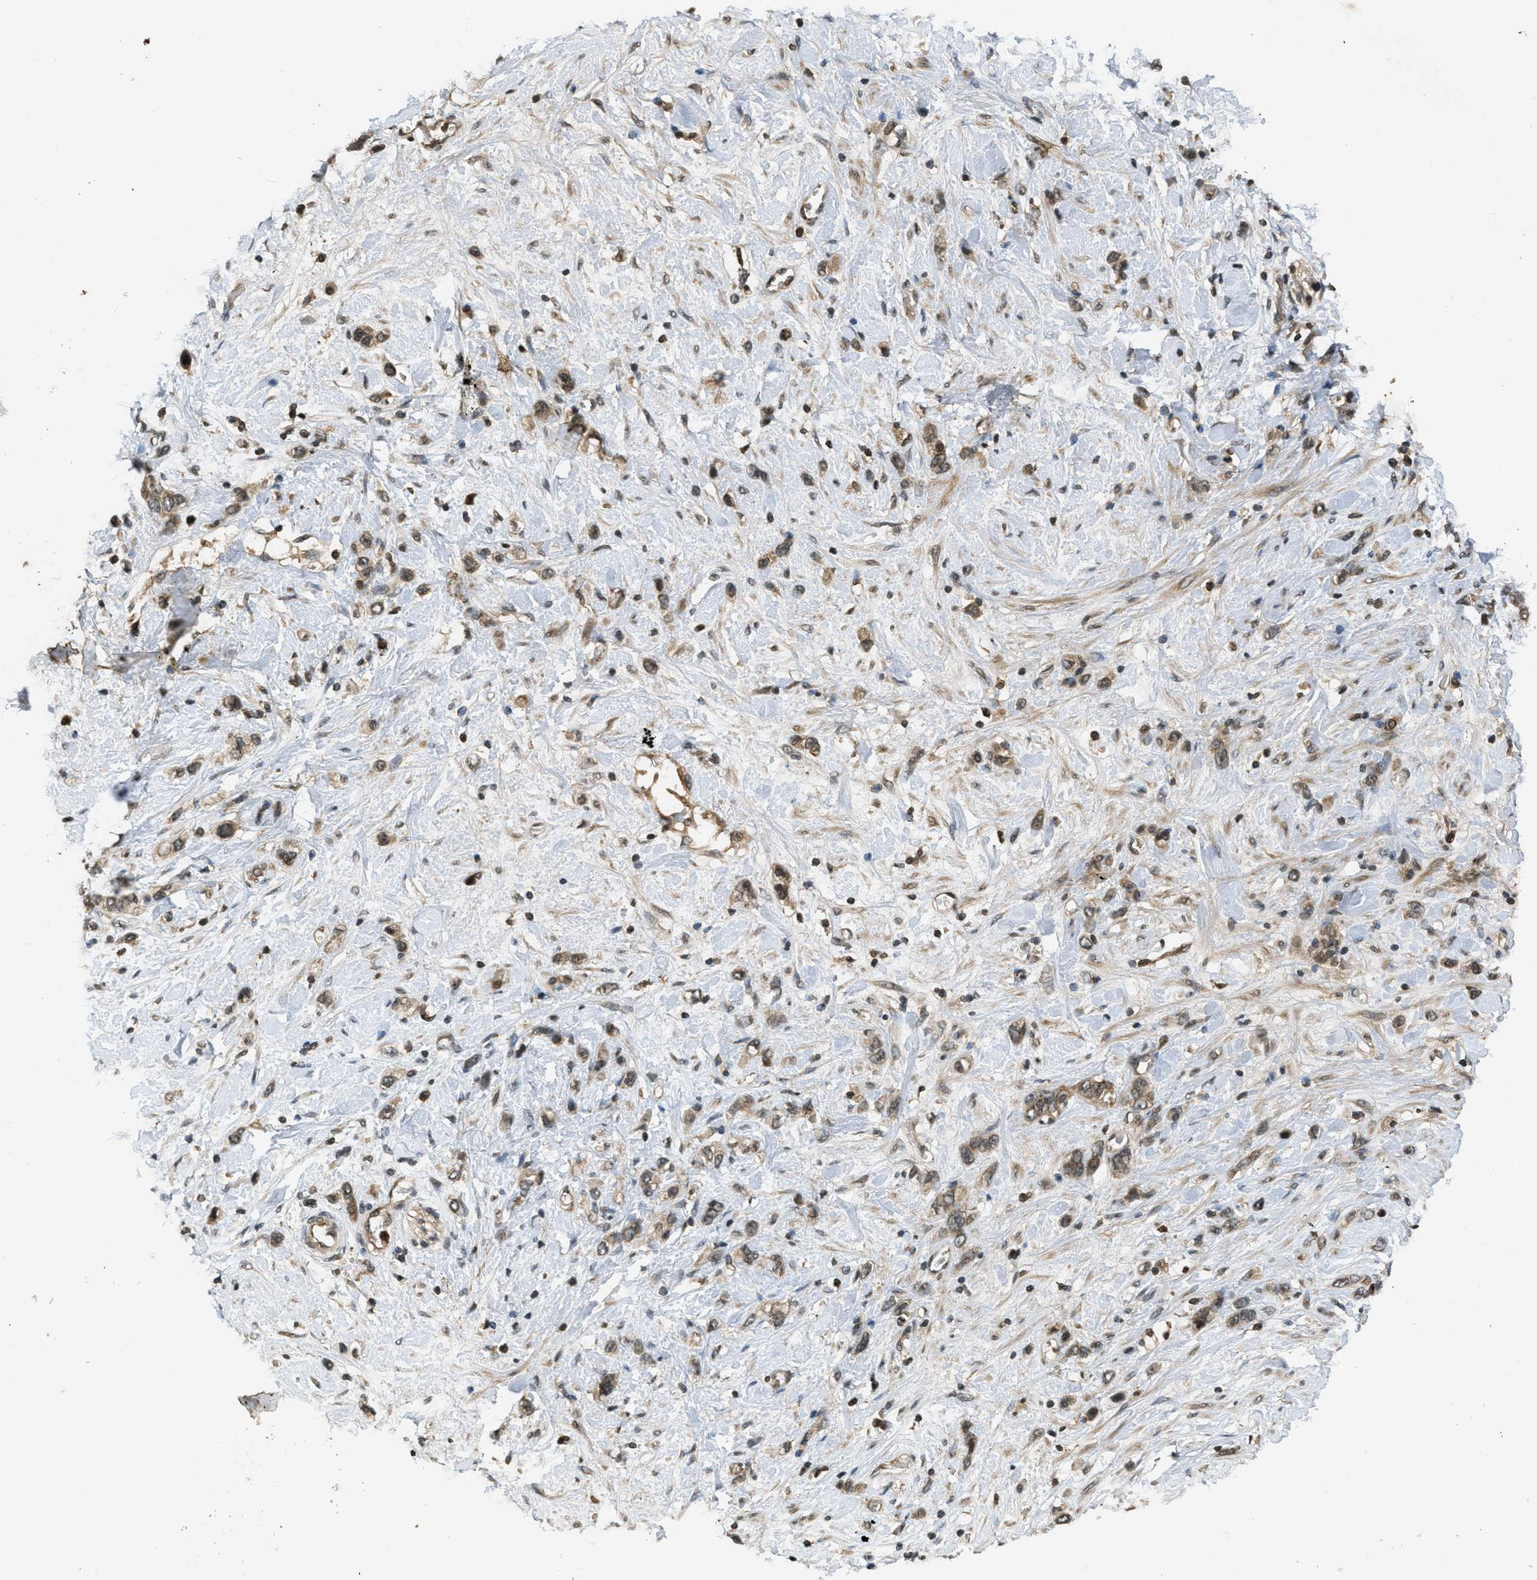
{"staining": {"intensity": "moderate", "quantity": ">75%", "location": "cytoplasmic/membranous"}, "tissue": "stomach cancer", "cell_type": "Tumor cells", "image_type": "cancer", "snomed": [{"axis": "morphology", "description": "Adenocarcinoma, NOS"}, {"axis": "morphology", "description": "Adenocarcinoma, High grade"}, {"axis": "topography", "description": "Stomach, upper"}, {"axis": "topography", "description": "Stomach, lower"}], "caption": "Tumor cells demonstrate medium levels of moderate cytoplasmic/membranous staining in about >75% of cells in human stomach cancer.", "gene": "ATG7", "patient": {"sex": "female", "age": 65}}